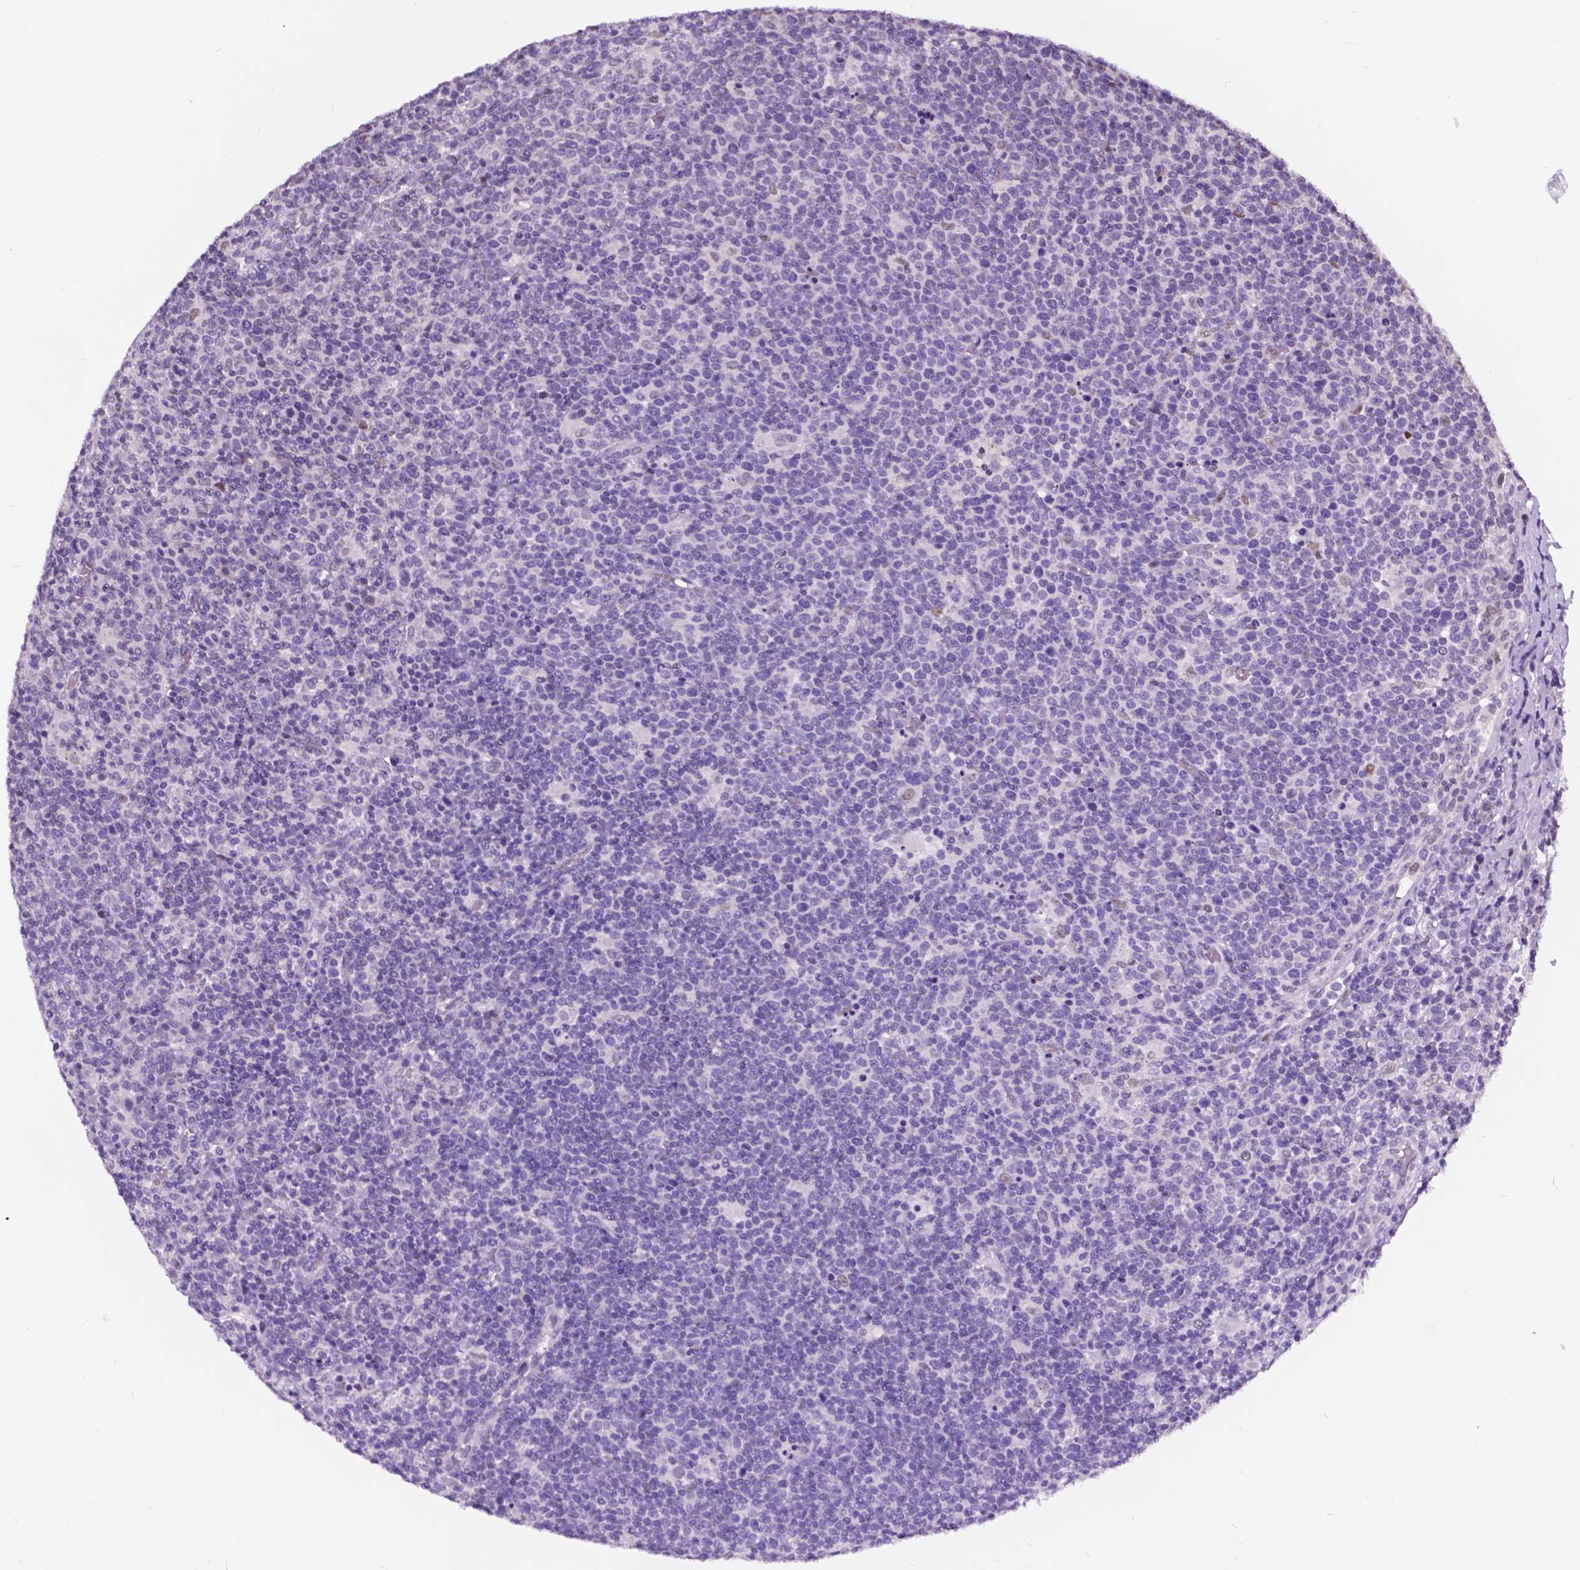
{"staining": {"intensity": "negative", "quantity": "none", "location": "none"}, "tissue": "lymphoma", "cell_type": "Tumor cells", "image_type": "cancer", "snomed": [{"axis": "morphology", "description": "Malignant lymphoma, non-Hodgkin's type, High grade"}, {"axis": "topography", "description": "Lymph node"}], "caption": "Immunohistochemistry (IHC) histopathology image of neoplastic tissue: high-grade malignant lymphoma, non-Hodgkin's type stained with DAB (3,3'-diaminobenzidine) exhibits no significant protein expression in tumor cells. The staining is performed using DAB brown chromogen with nuclei counter-stained in using hematoxylin.", "gene": "DPF3", "patient": {"sex": "male", "age": 61}}